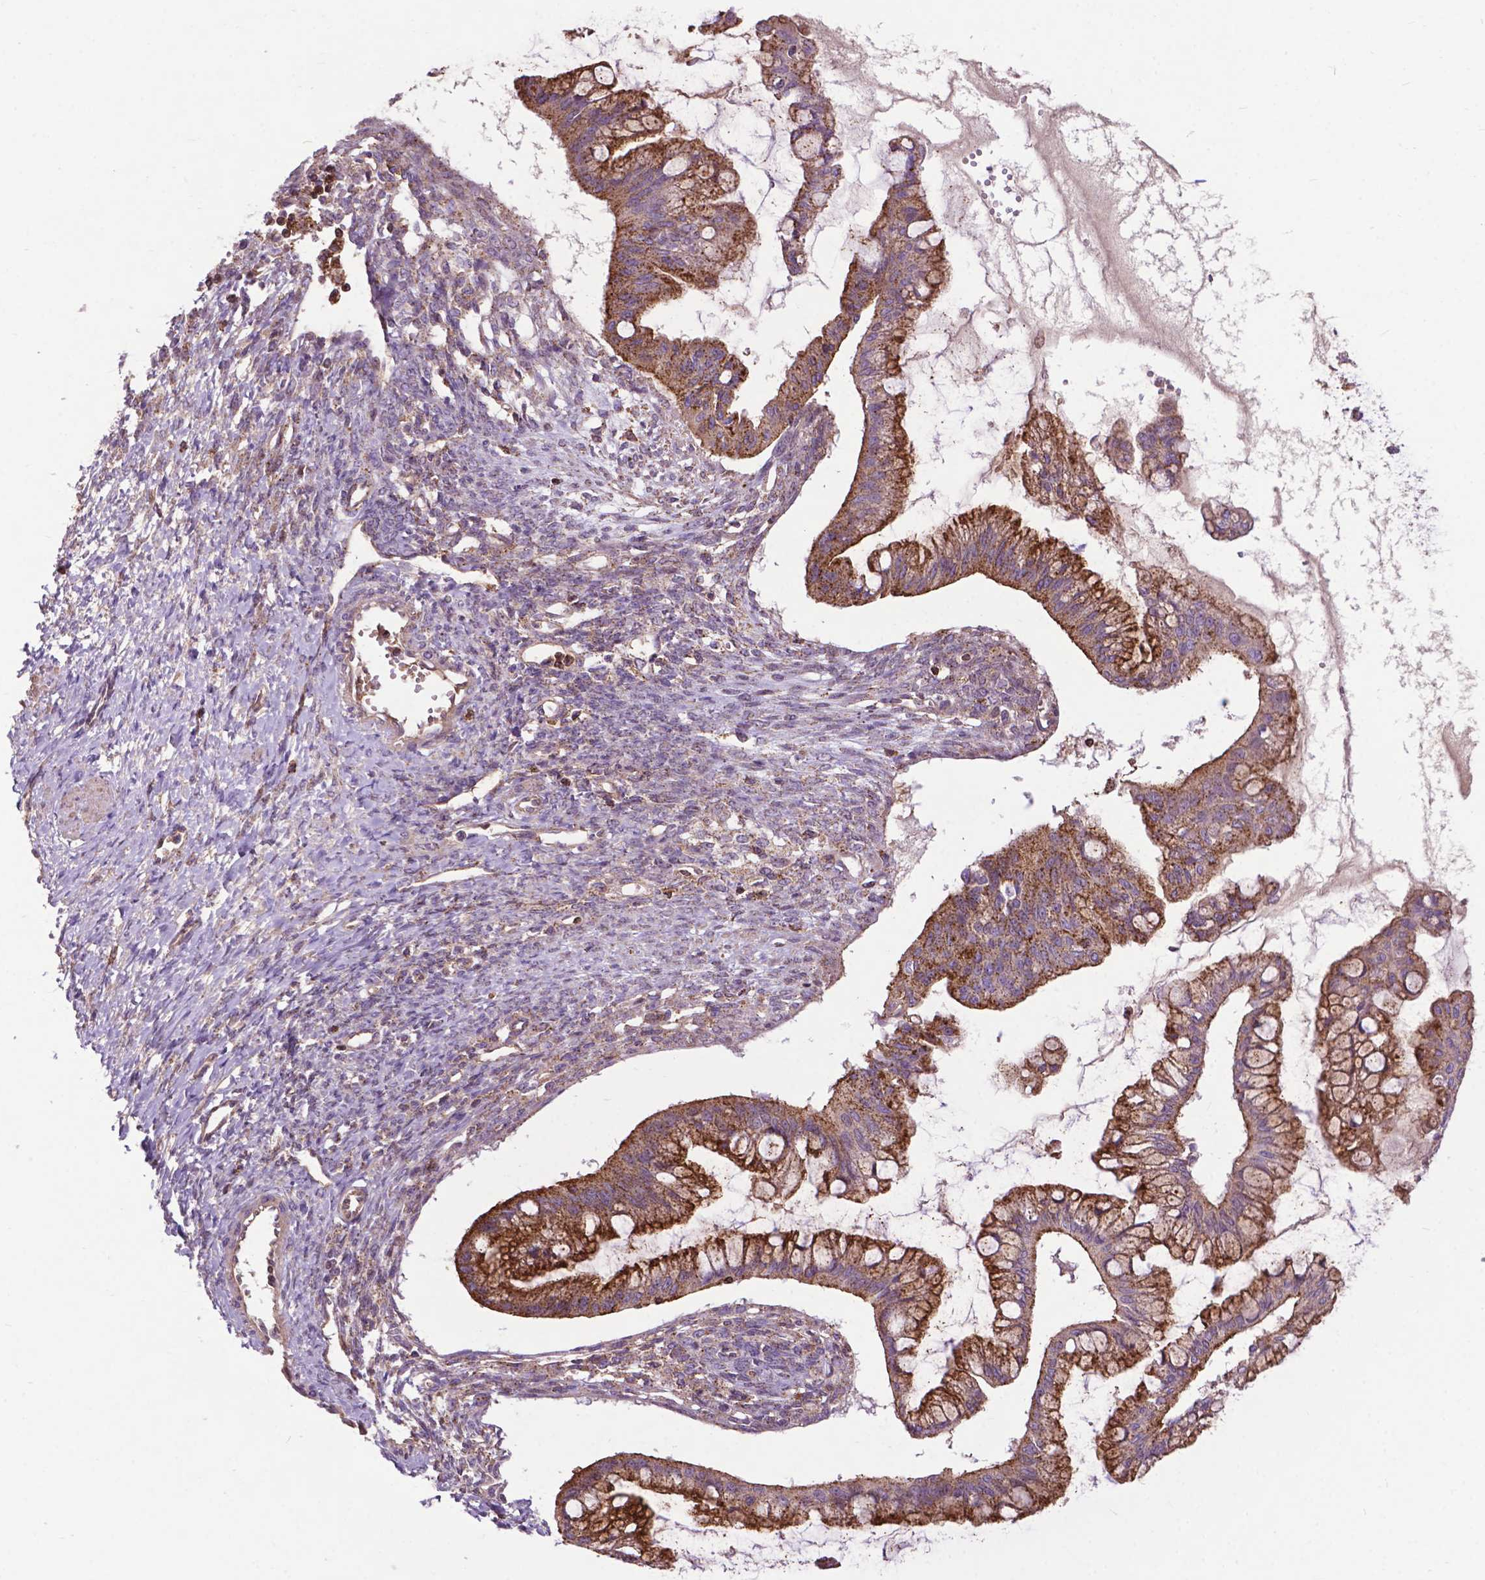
{"staining": {"intensity": "strong", "quantity": ">75%", "location": "cytoplasmic/membranous"}, "tissue": "ovarian cancer", "cell_type": "Tumor cells", "image_type": "cancer", "snomed": [{"axis": "morphology", "description": "Cystadenocarcinoma, mucinous, NOS"}, {"axis": "topography", "description": "Ovary"}], "caption": "Human mucinous cystadenocarcinoma (ovarian) stained with a protein marker demonstrates strong staining in tumor cells.", "gene": "CHMP4A", "patient": {"sex": "female", "age": 73}}